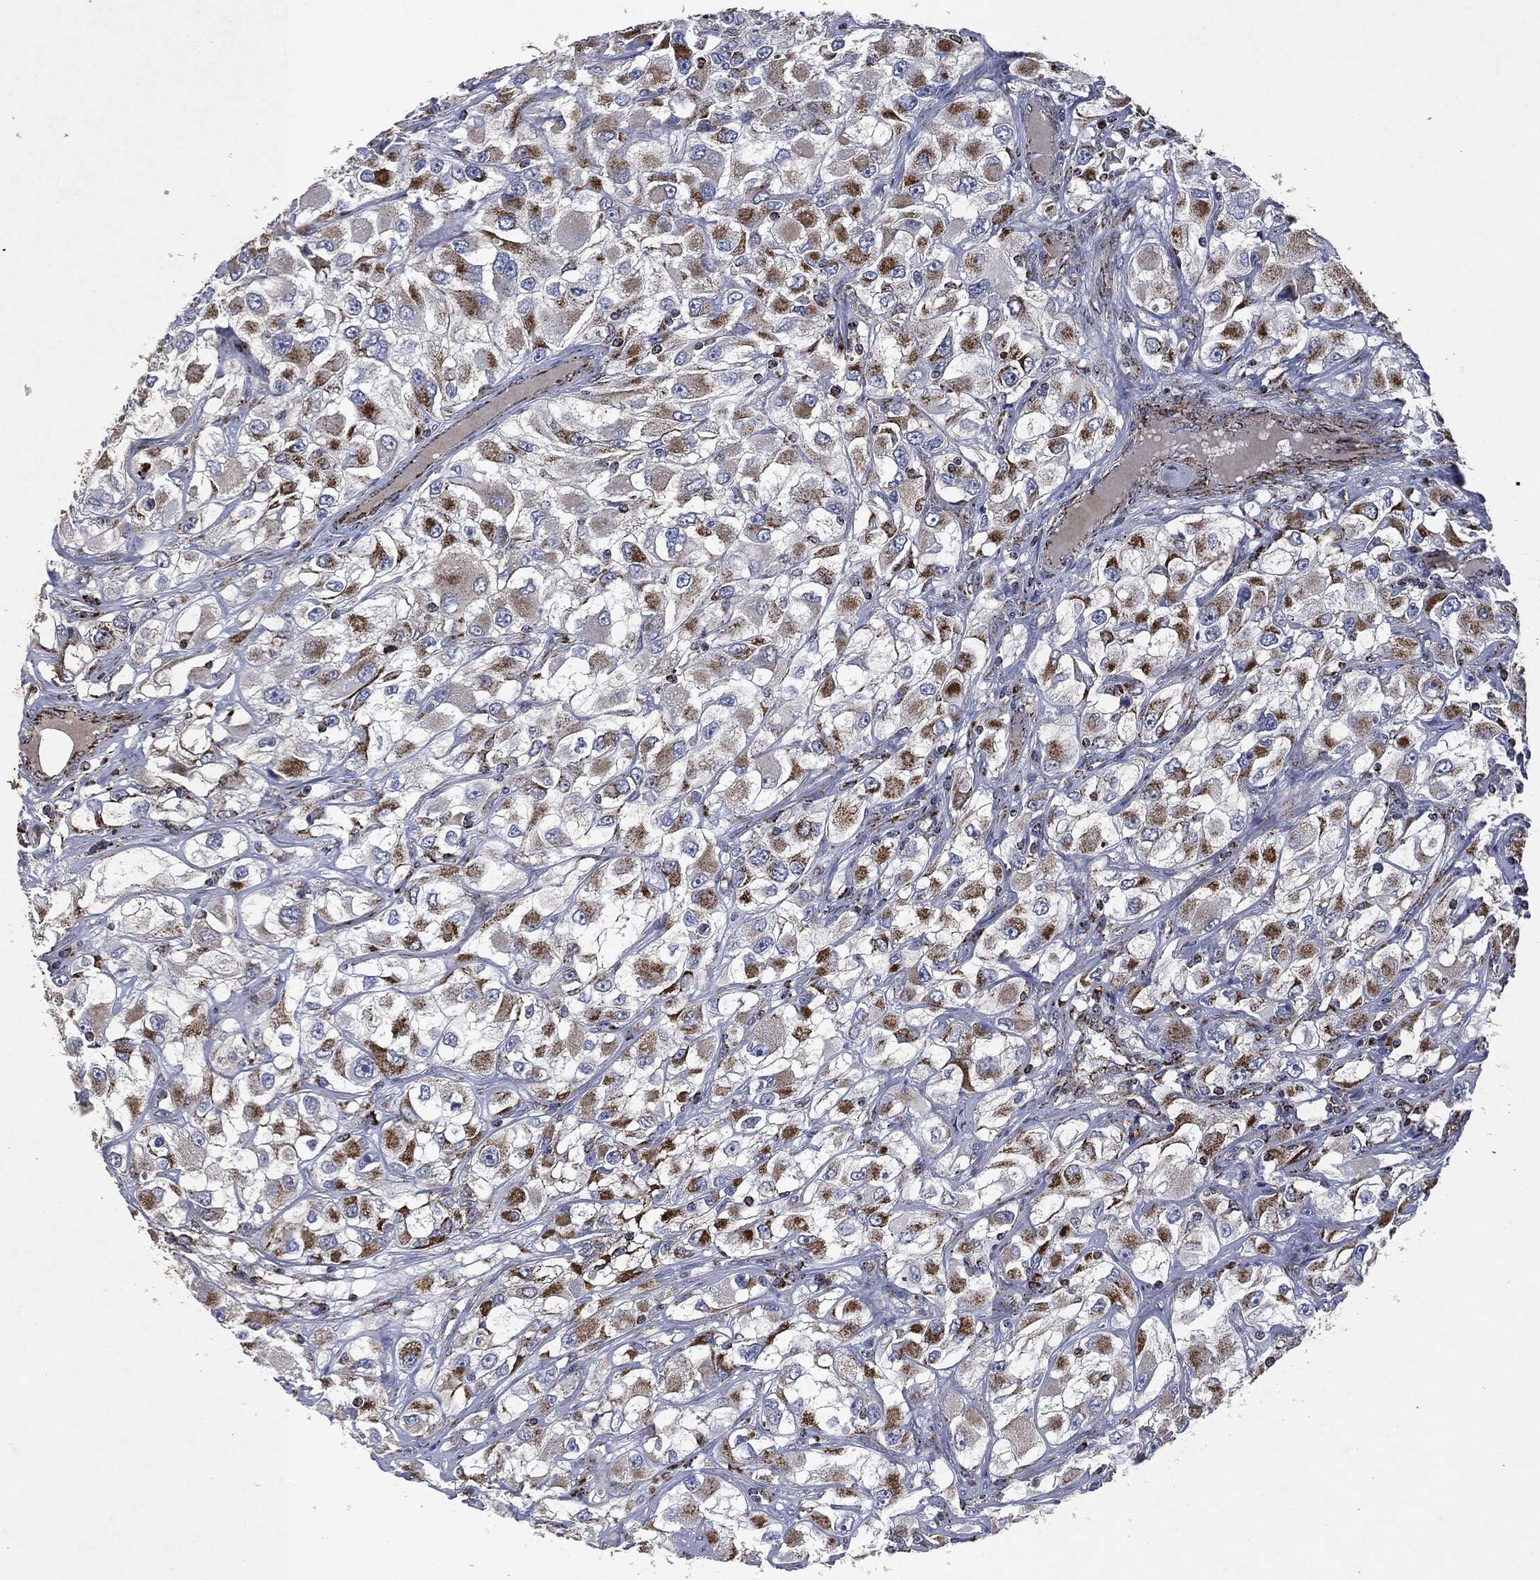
{"staining": {"intensity": "strong", "quantity": "25%-75%", "location": "cytoplasmic/membranous"}, "tissue": "renal cancer", "cell_type": "Tumor cells", "image_type": "cancer", "snomed": [{"axis": "morphology", "description": "Adenocarcinoma, NOS"}, {"axis": "topography", "description": "Kidney"}], "caption": "Adenocarcinoma (renal) was stained to show a protein in brown. There is high levels of strong cytoplasmic/membranous positivity in about 25%-75% of tumor cells.", "gene": "RYK", "patient": {"sex": "female", "age": 52}}